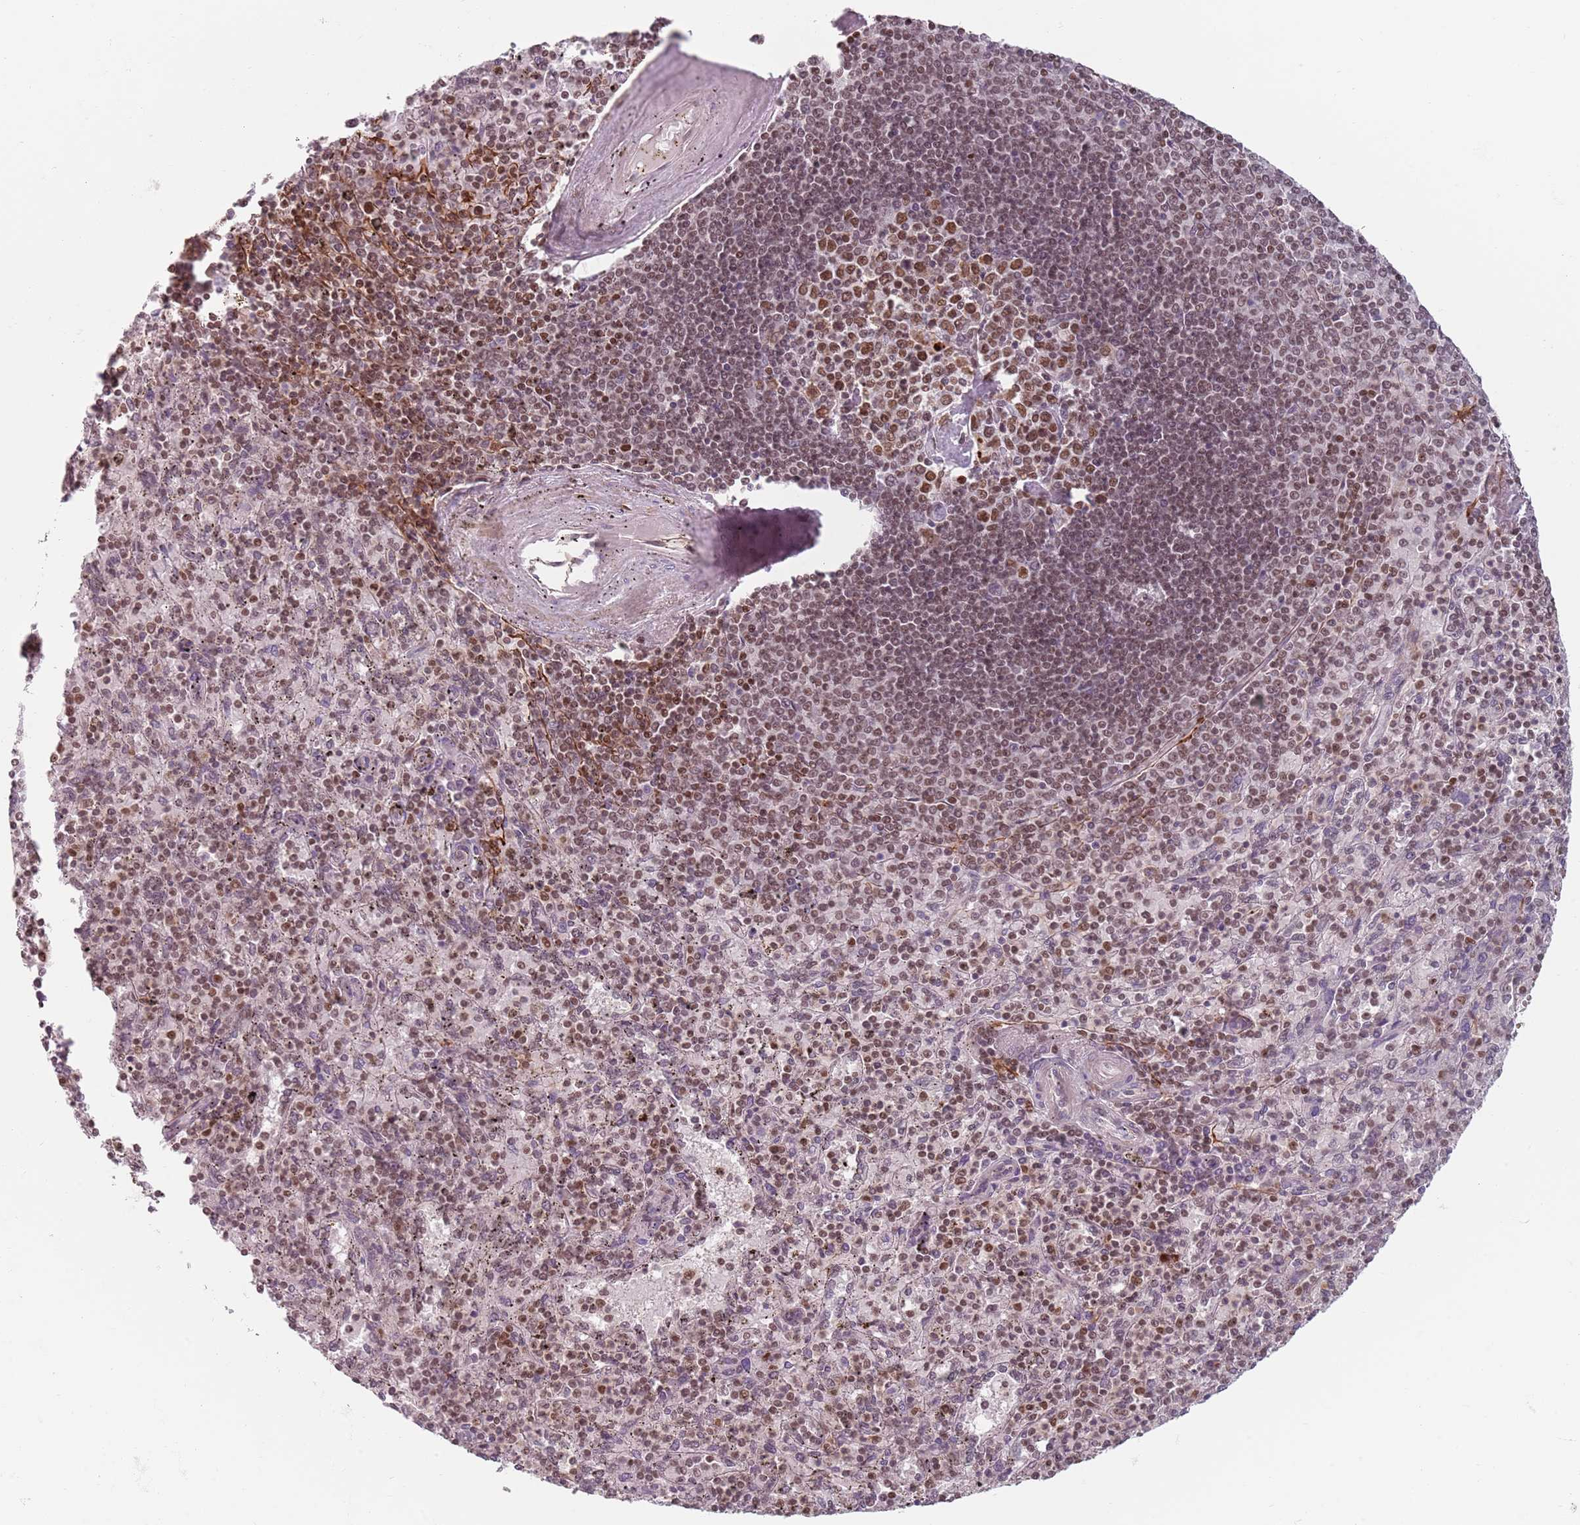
{"staining": {"intensity": "strong", "quantity": "25%-75%", "location": "nuclear"}, "tissue": "spleen", "cell_type": "Cells in red pulp", "image_type": "normal", "snomed": [{"axis": "morphology", "description": "Normal tissue, NOS"}, {"axis": "topography", "description": "Spleen"}], "caption": "Spleen stained with immunohistochemistry shows strong nuclear positivity in approximately 25%-75% of cells in red pulp.", "gene": "NUP50", "patient": {"sex": "male", "age": 82}}